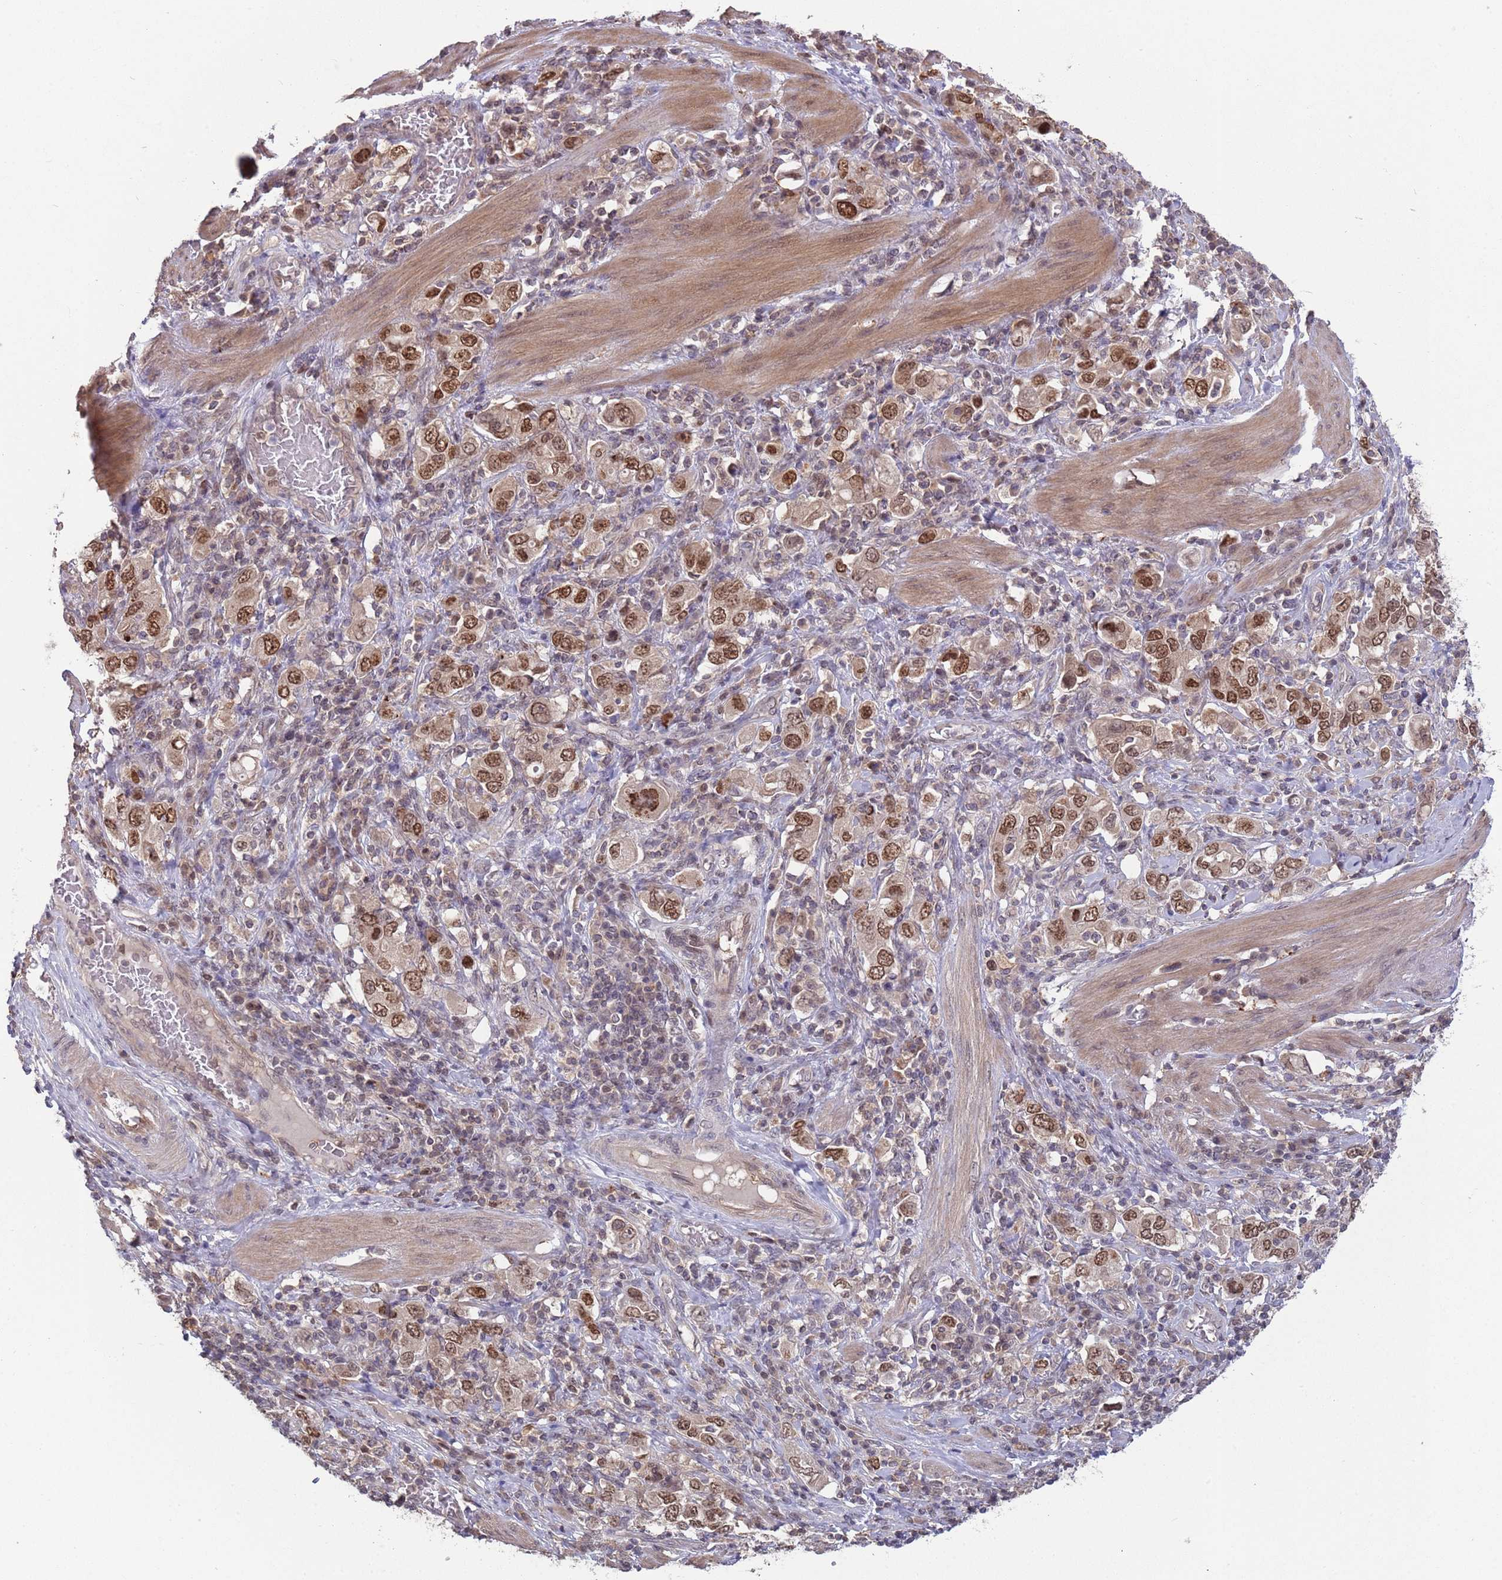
{"staining": {"intensity": "strong", "quantity": ">75%", "location": "nuclear"}, "tissue": "stomach cancer", "cell_type": "Tumor cells", "image_type": "cancer", "snomed": [{"axis": "morphology", "description": "Adenocarcinoma, NOS"}, {"axis": "topography", "description": "Stomach, upper"}, {"axis": "topography", "description": "Stomach"}], "caption": "Human stomach cancer (adenocarcinoma) stained with a protein marker demonstrates strong staining in tumor cells.", "gene": "SALL1", "patient": {"sex": "male", "age": 62}}